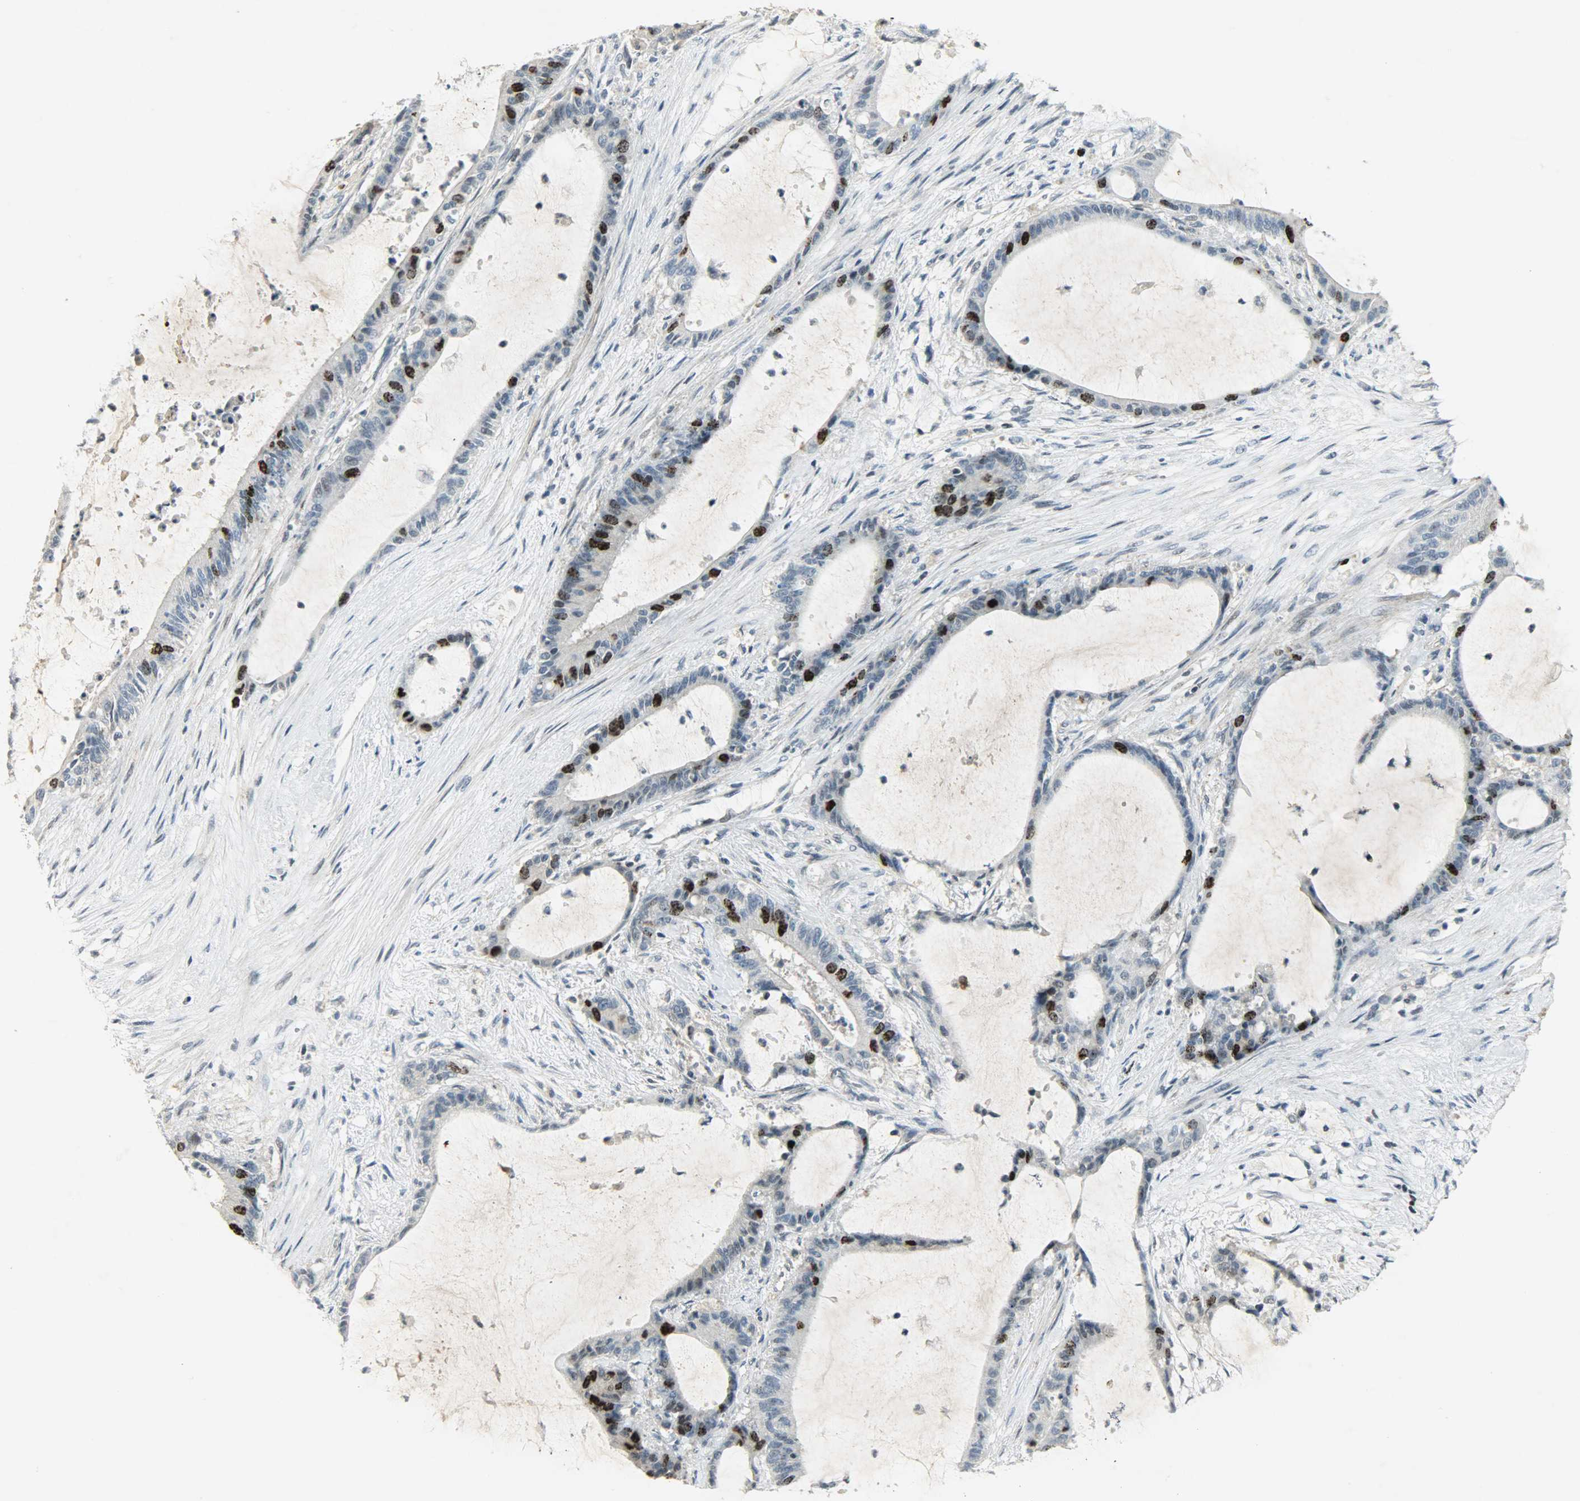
{"staining": {"intensity": "strong", "quantity": "25%-75%", "location": "nuclear"}, "tissue": "liver cancer", "cell_type": "Tumor cells", "image_type": "cancer", "snomed": [{"axis": "morphology", "description": "Cholangiocarcinoma"}, {"axis": "topography", "description": "Liver"}], "caption": "Cholangiocarcinoma (liver) stained with DAB IHC shows high levels of strong nuclear expression in approximately 25%-75% of tumor cells.", "gene": "AURKB", "patient": {"sex": "female", "age": 73}}